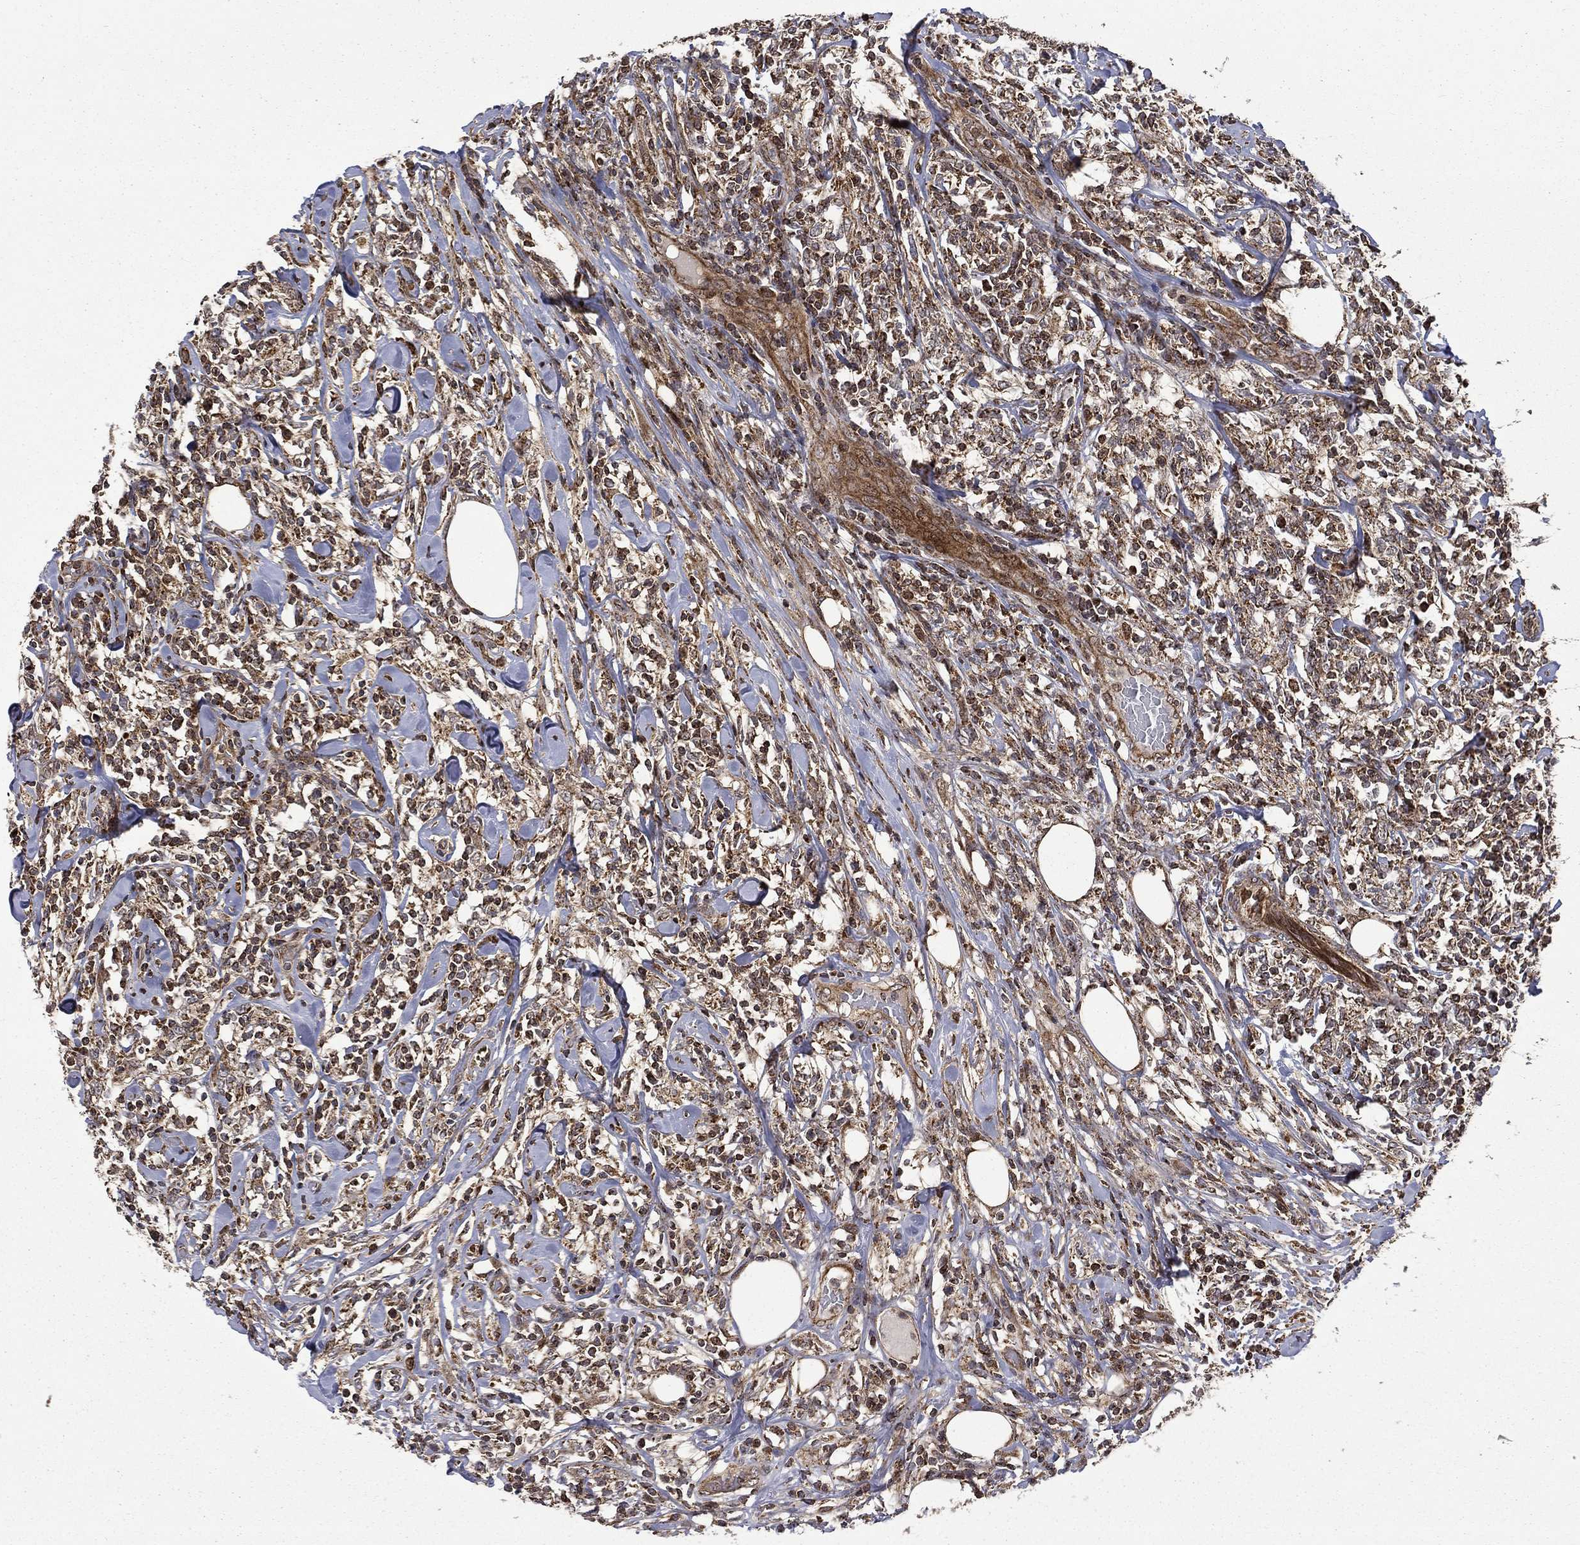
{"staining": {"intensity": "moderate", "quantity": ">75%", "location": "cytoplasmic/membranous"}, "tissue": "lymphoma", "cell_type": "Tumor cells", "image_type": "cancer", "snomed": [{"axis": "morphology", "description": "Malignant lymphoma, non-Hodgkin's type, High grade"}, {"axis": "topography", "description": "Lymph node"}], "caption": "Lymphoma stained for a protein shows moderate cytoplasmic/membranous positivity in tumor cells.", "gene": "GIMAP6", "patient": {"sex": "female", "age": 84}}